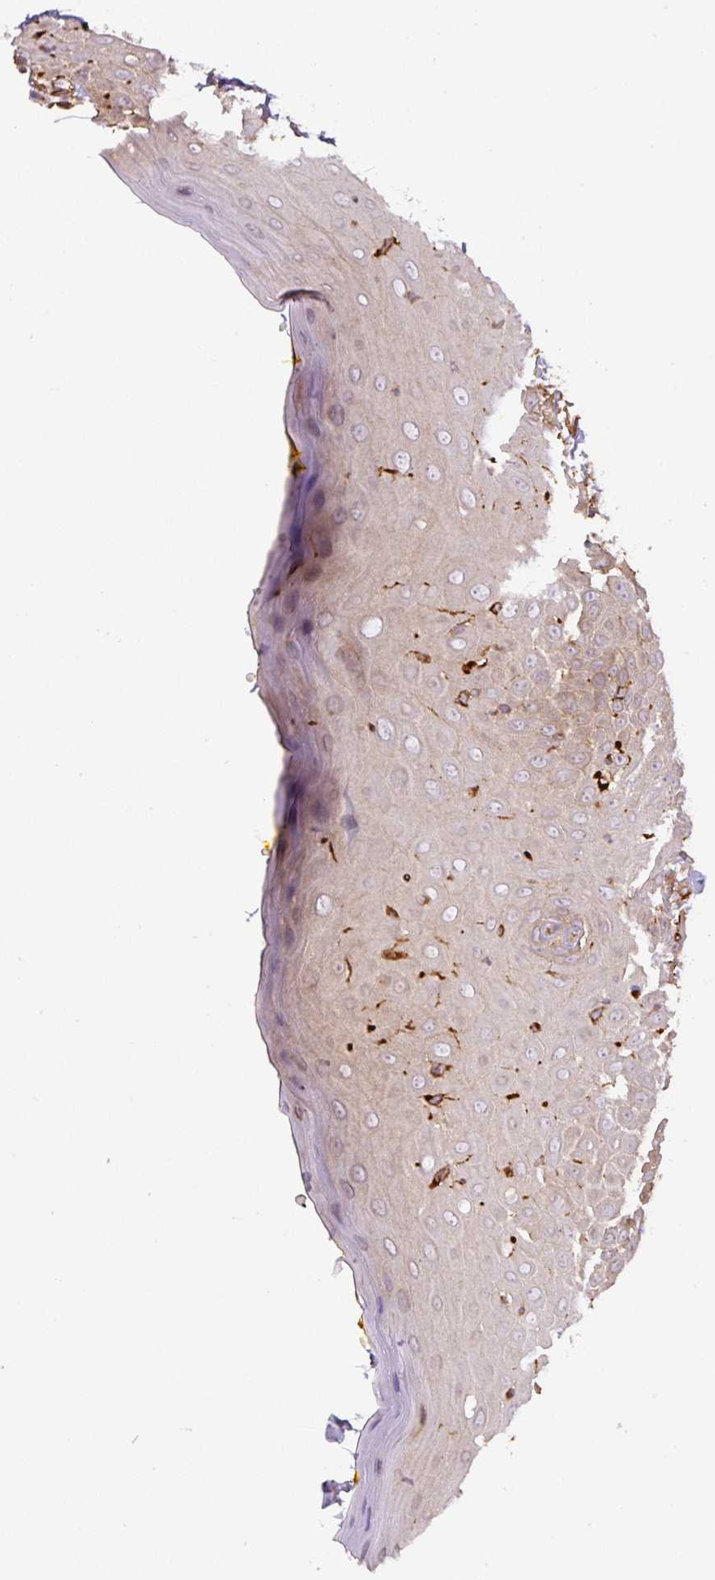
{"staining": {"intensity": "weak", "quantity": "25%-75%", "location": "cytoplasmic/membranous"}, "tissue": "oral mucosa", "cell_type": "Squamous epithelial cells", "image_type": "normal", "snomed": [{"axis": "morphology", "description": "Normal tissue, NOS"}, {"axis": "morphology", "description": "Squamous cell carcinoma, NOS"}, {"axis": "topography", "description": "Oral tissue"}, {"axis": "topography", "description": "Tounge, NOS"}, {"axis": "topography", "description": "Head-Neck"}], "caption": "Weak cytoplasmic/membranous protein staining is identified in about 25%-75% of squamous epithelial cells in oral mucosa. The staining was performed using DAB (3,3'-diaminobenzidine) to visualize the protein expression in brown, while the nuclei were stained in blue with hematoxylin (Magnification: 20x).", "gene": "B3GALT5", "patient": {"sex": "male", "age": 76}}